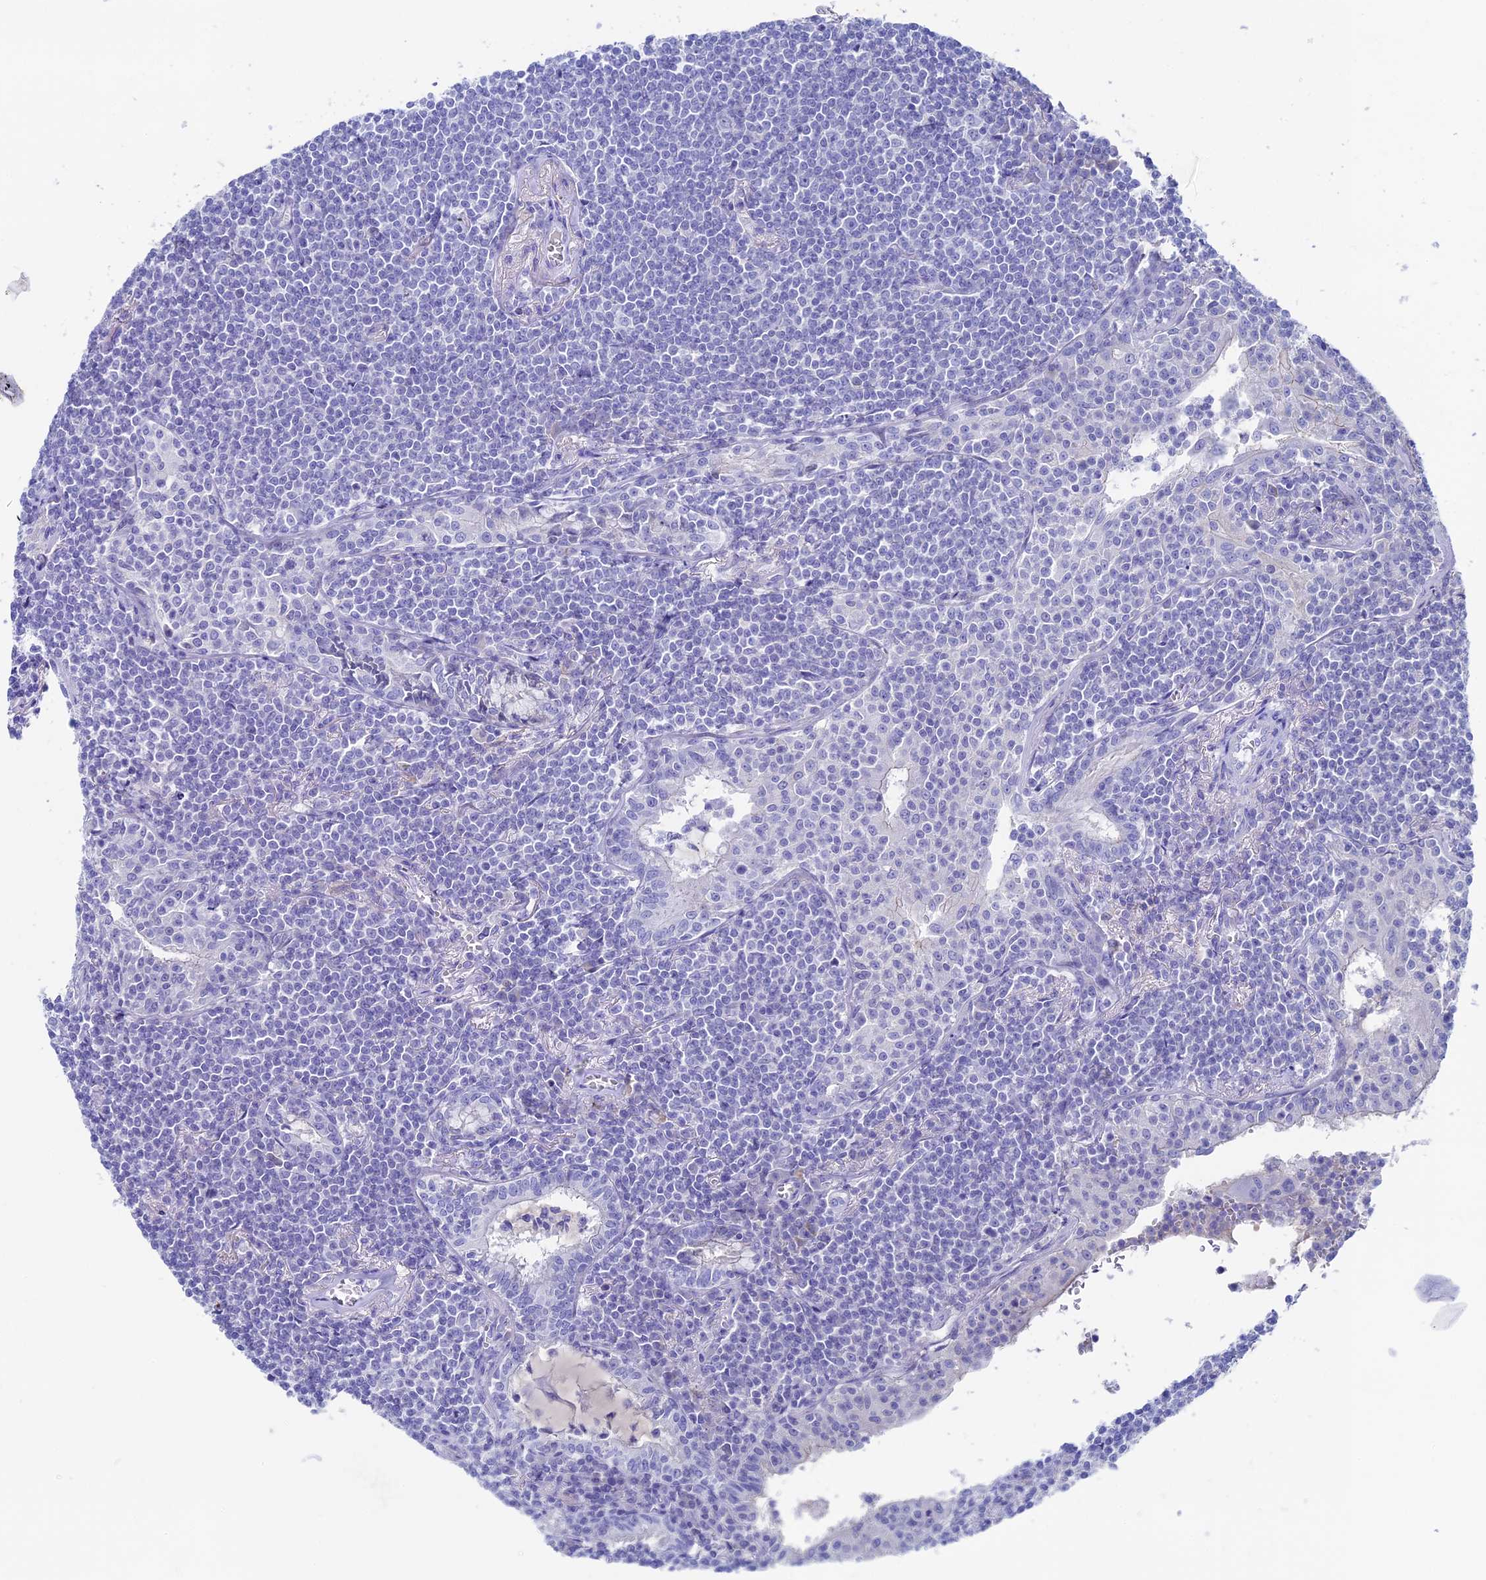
{"staining": {"intensity": "negative", "quantity": "none", "location": "none"}, "tissue": "lymphoma", "cell_type": "Tumor cells", "image_type": "cancer", "snomed": [{"axis": "morphology", "description": "Malignant lymphoma, non-Hodgkin's type, Low grade"}, {"axis": "topography", "description": "Lung"}], "caption": "Immunohistochemical staining of human lymphoma exhibits no significant staining in tumor cells.", "gene": "UNC119", "patient": {"sex": "female", "age": 71}}